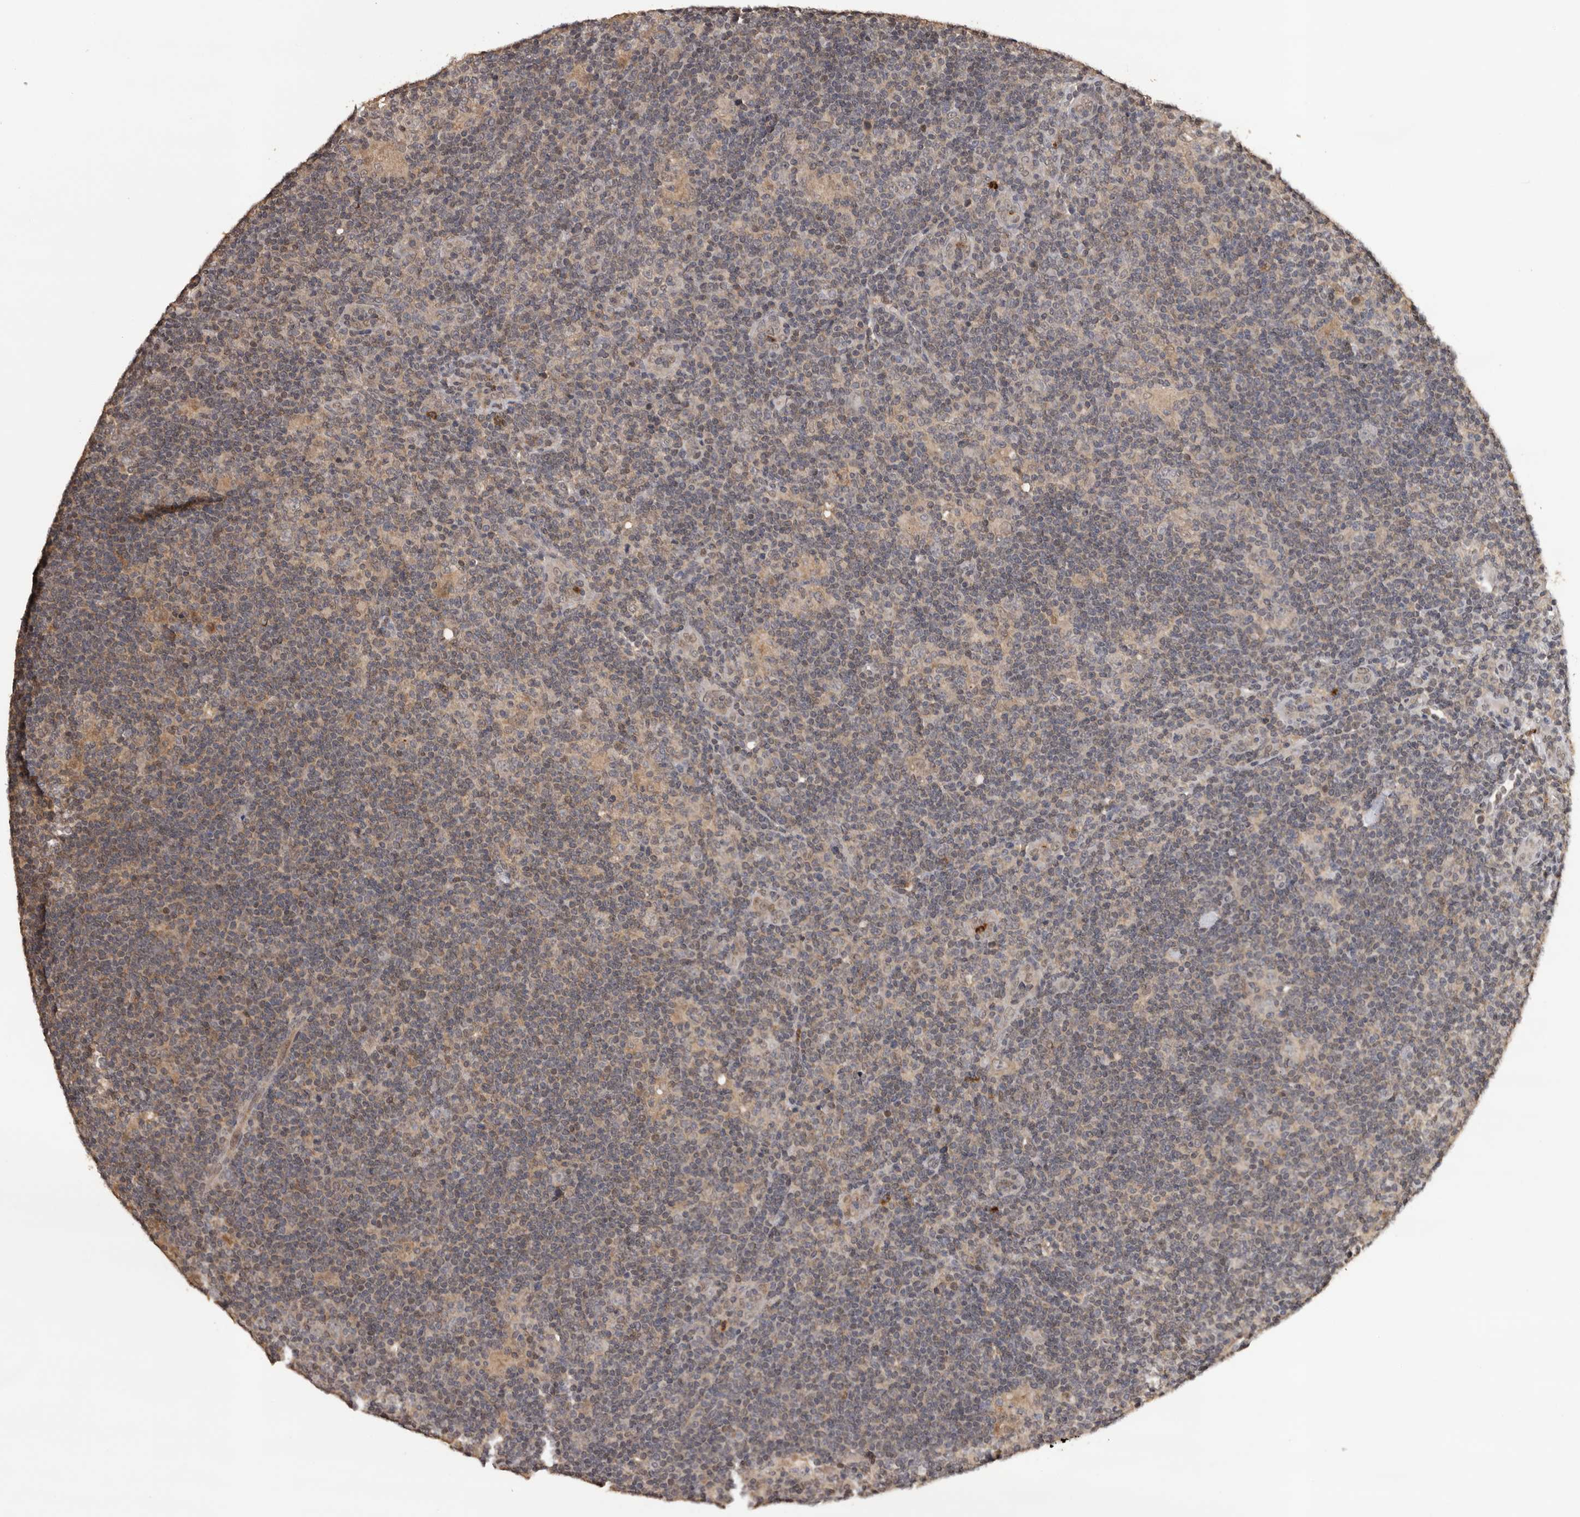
{"staining": {"intensity": "negative", "quantity": "none", "location": "none"}, "tissue": "lymphoma", "cell_type": "Tumor cells", "image_type": "cancer", "snomed": [{"axis": "morphology", "description": "Hodgkin's disease, NOS"}, {"axis": "topography", "description": "Lymph node"}], "caption": "Tumor cells are negative for brown protein staining in lymphoma.", "gene": "KIF2B", "patient": {"sex": "female", "age": 57}}